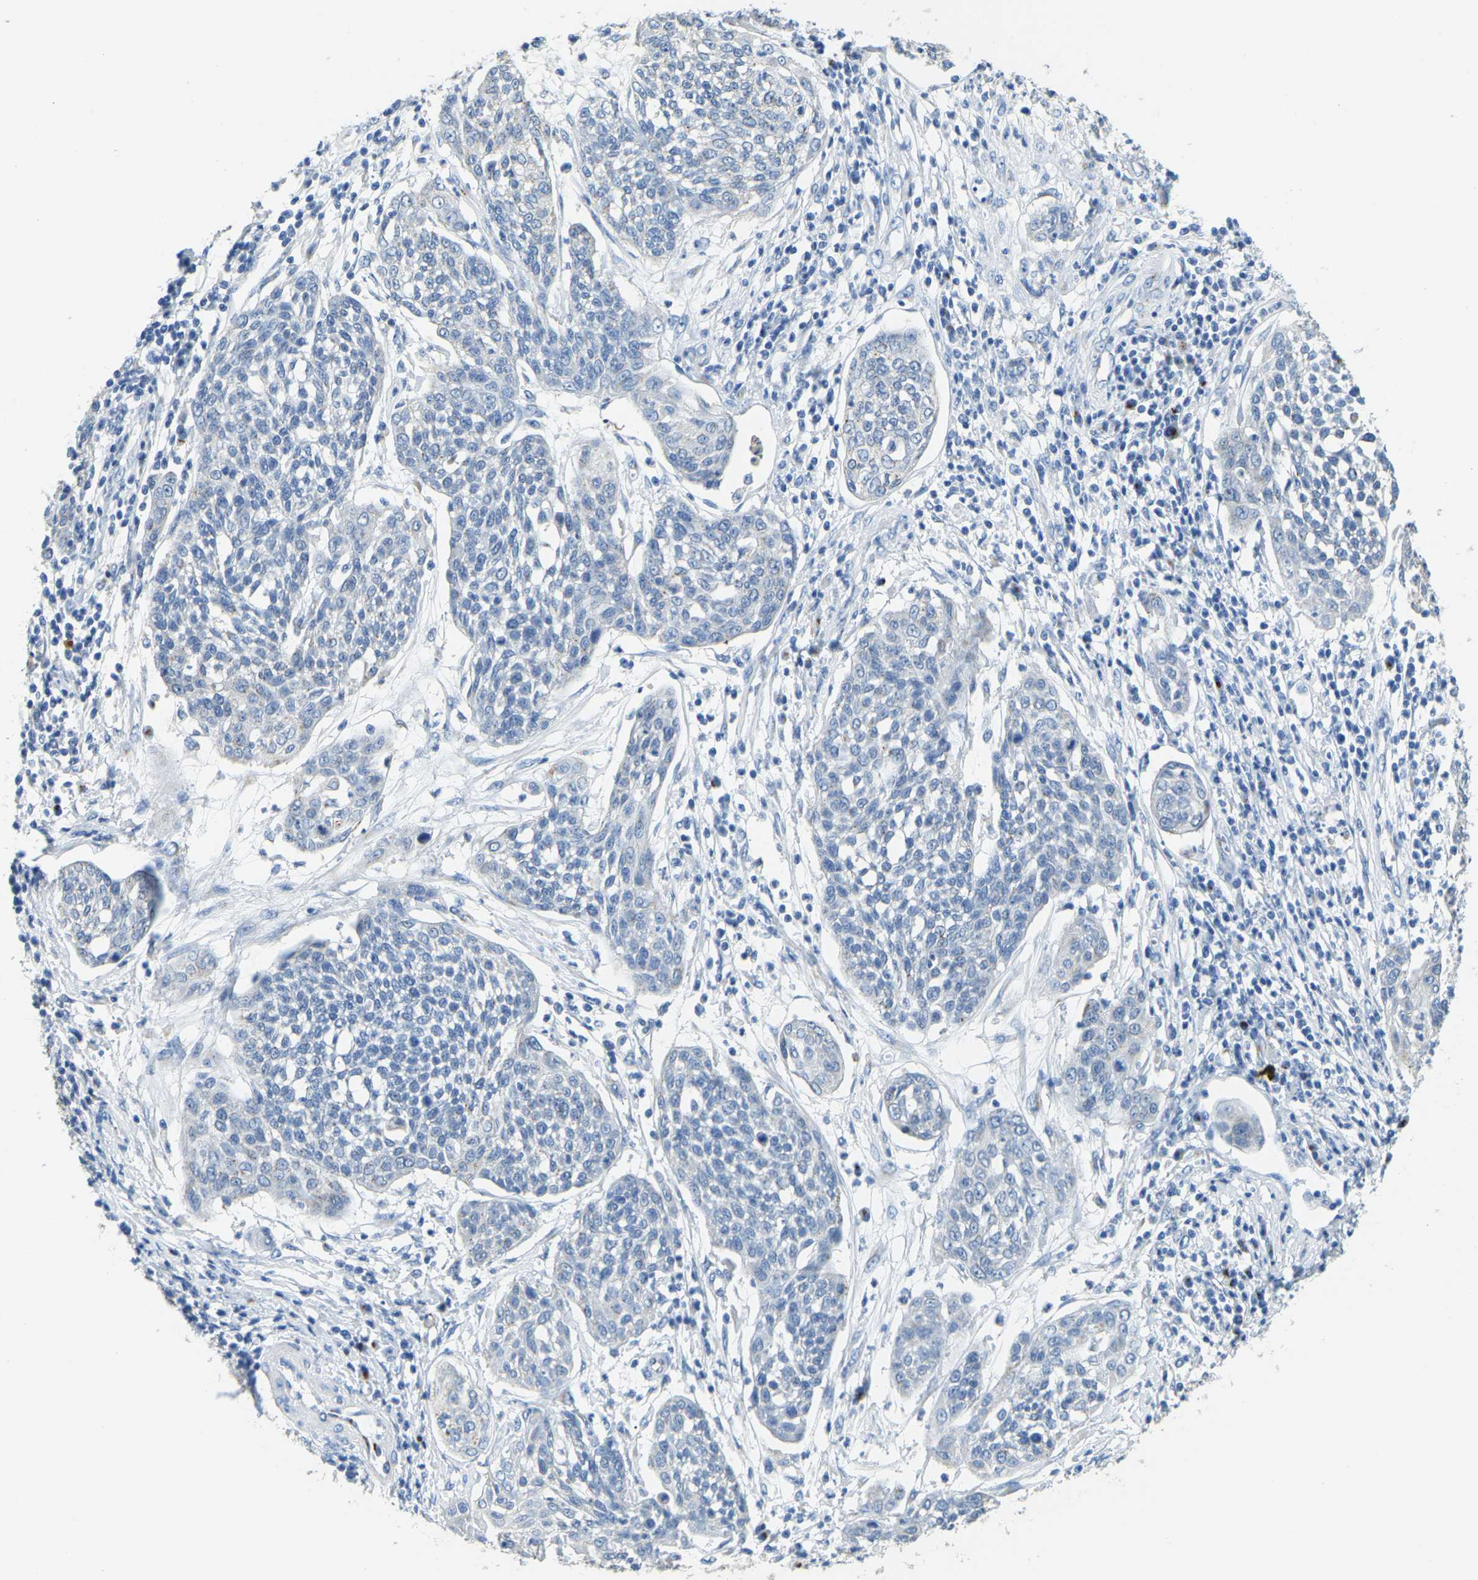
{"staining": {"intensity": "negative", "quantity": "none", "location": "none"}, "tissue": "cervical cancer", "cell_type": "Tumor cells", "image_type": "cancer", "snomed": [{"axis": "morphology", "description": "Squamous cell carcinoma, NOS"}, {"axis": "topography", "description": "Cervix"}], "caption": "An IHC histopathology image of cervical squamous cell carcinoma is shown. There is no staining in tumor cells of cervical squamous cell carcinoma. (Immunohistochemistry, brightfield microscopy, high magnification).", "gene": "FAM174A", "patient": {"sex": "female", "age": 34}}